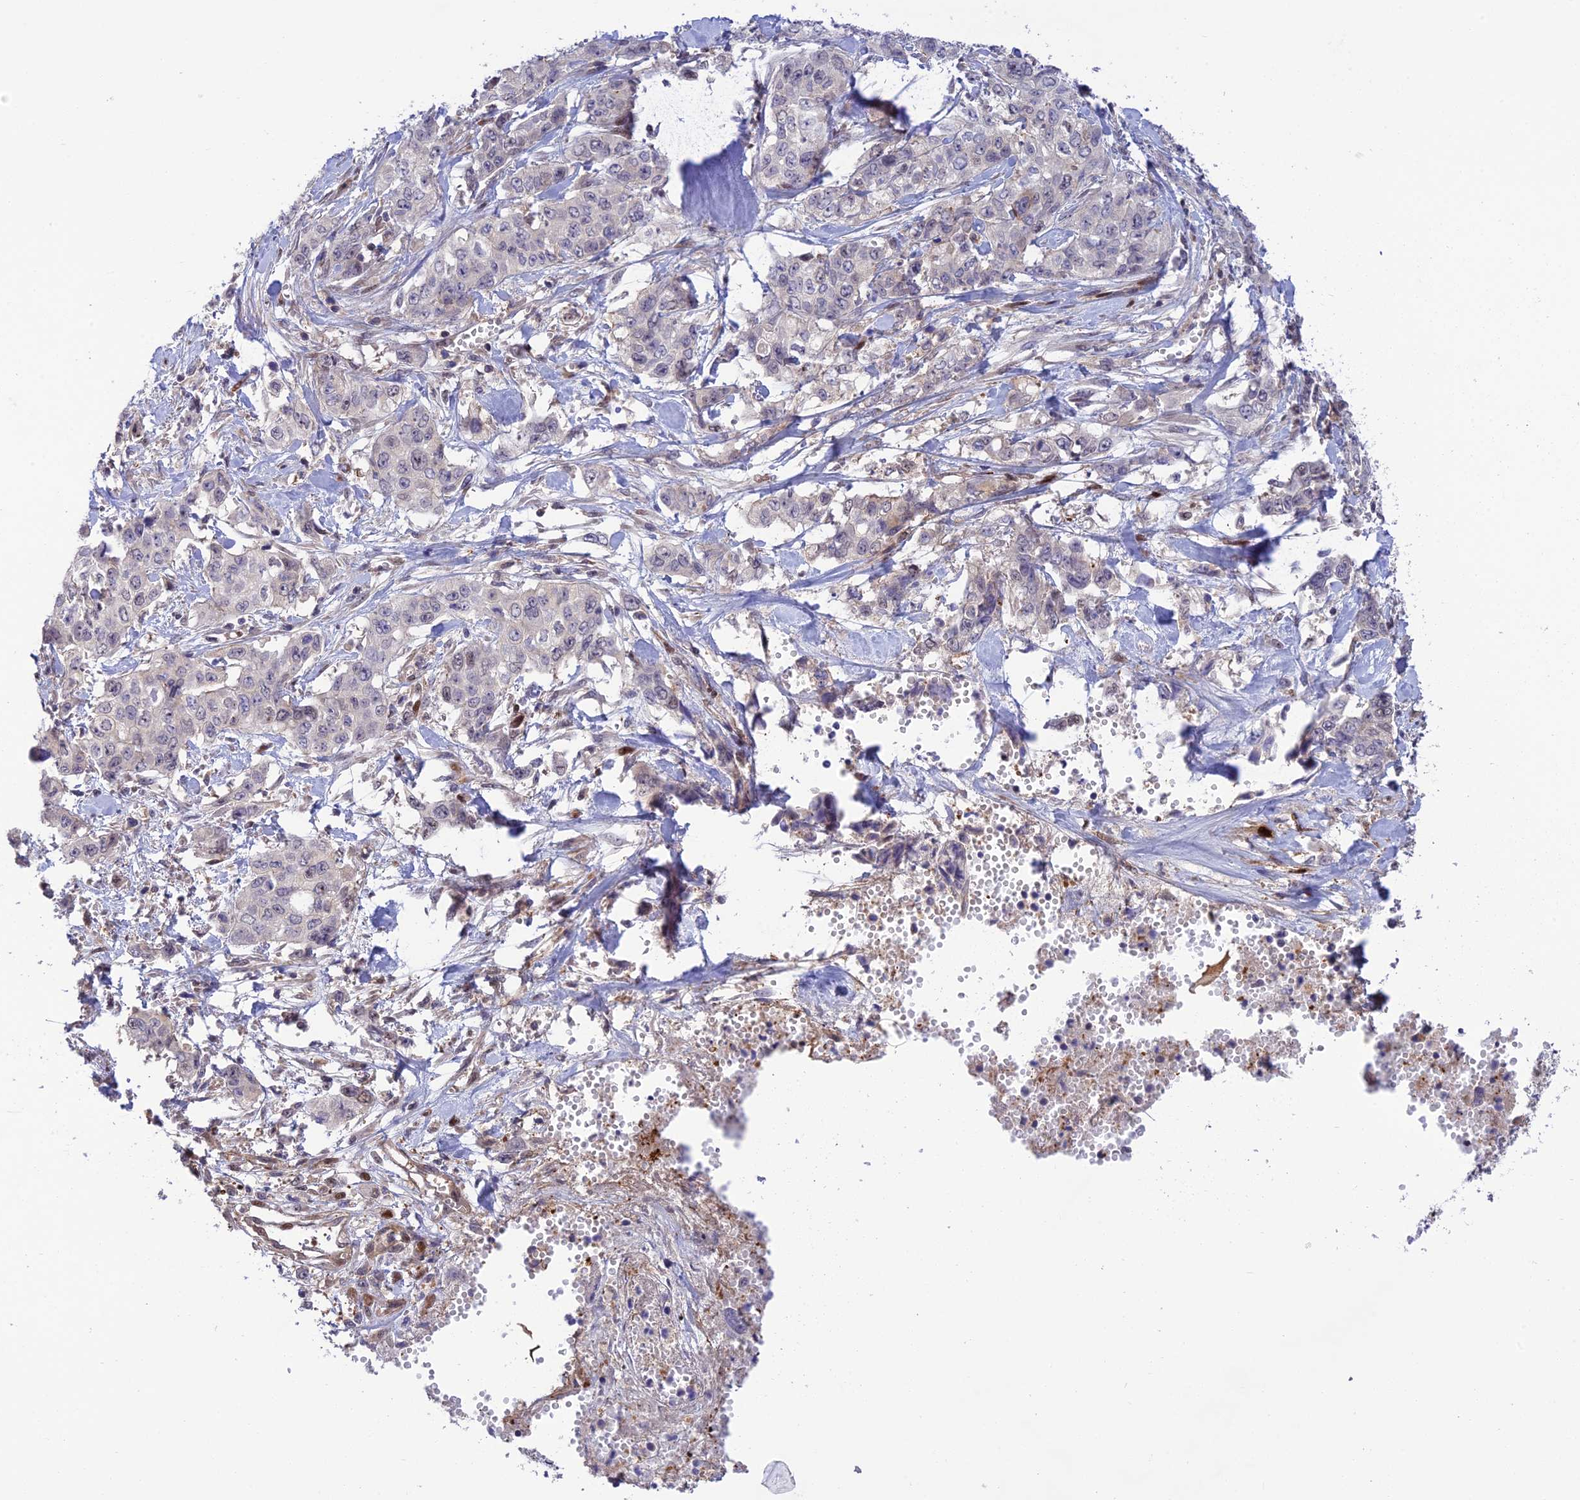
{"staining": {"intensity": "negative", "quantity": "none", "location": "none"}, "tissue": "stomach cancer", "cell_type": "Tumor cells", "image_type": "cancer", "snomed": [{"axis": "morphology", "description": "Adenocarcinoma, NOS"}, {"axis": "topography", "description": "Stomach, upper"}], "caption": "The immunohistochemistry histopathology image has no significant positivity in tumor cells of stomach cancer tissue. (DAB (3,3'-diaminobenzidine) IHC visualized using brightfield microscopy, high magnification).", "gene": "ZNF584", "patient": {"sex": "male", "age": 62}}